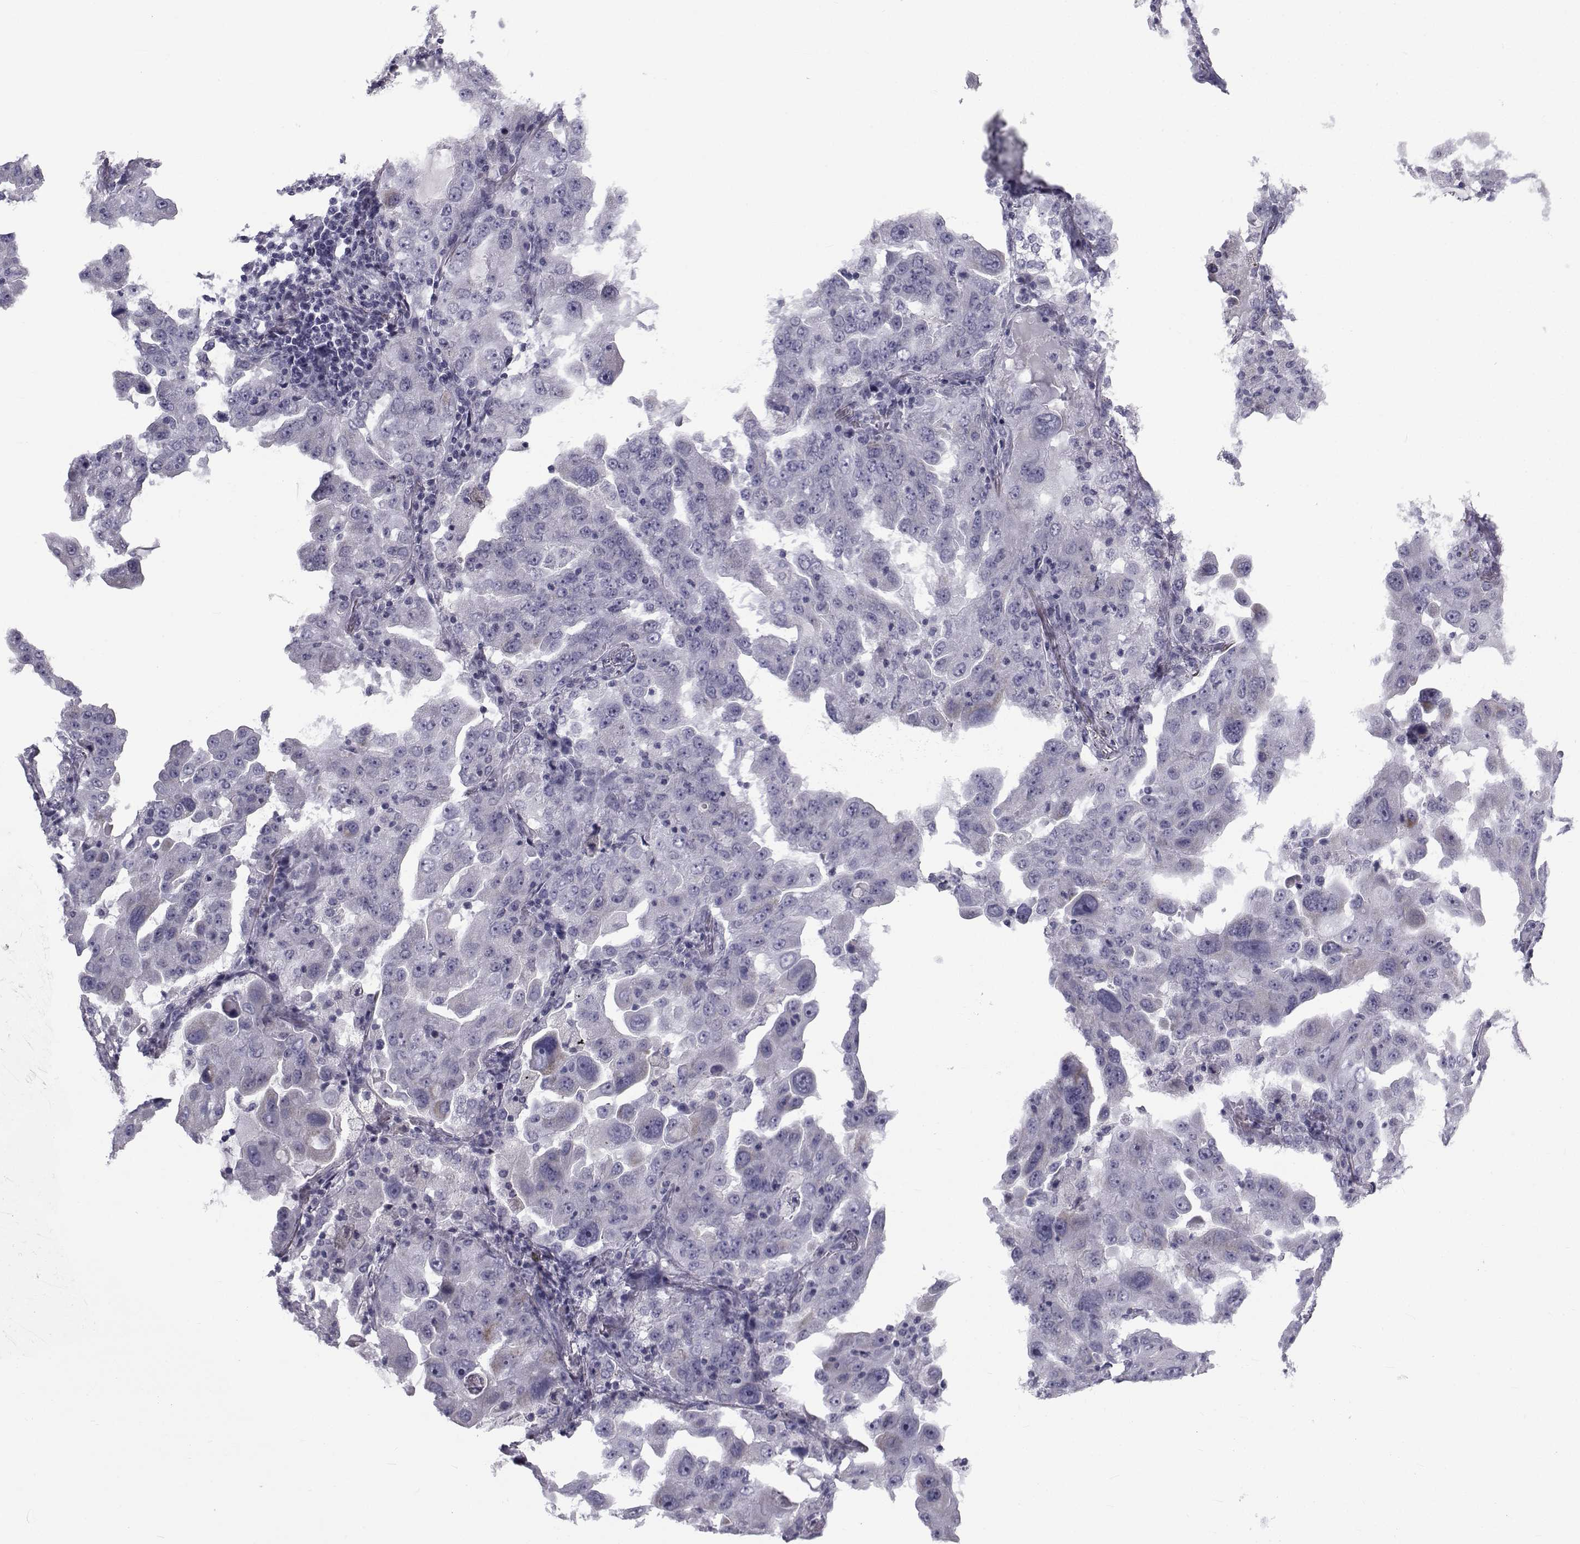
{"staining": {"intensity": "negative", "quantity": "none", "location": "none"}, "tissue": "lung cancer", "cell_type": "Tumor cells", "image_type": "cancer", "snomed": [{"axis": "morphology", "description": "Adenocarcinoma, NOS"}, {"axis": "topography", "description": "Lung"}], "caption": "Lung cancer was stained to show a protein in brown. There is no significant staining in tumor cells.", "gene": "FDXR", "patient": {"sex": "female", "age": 61}}